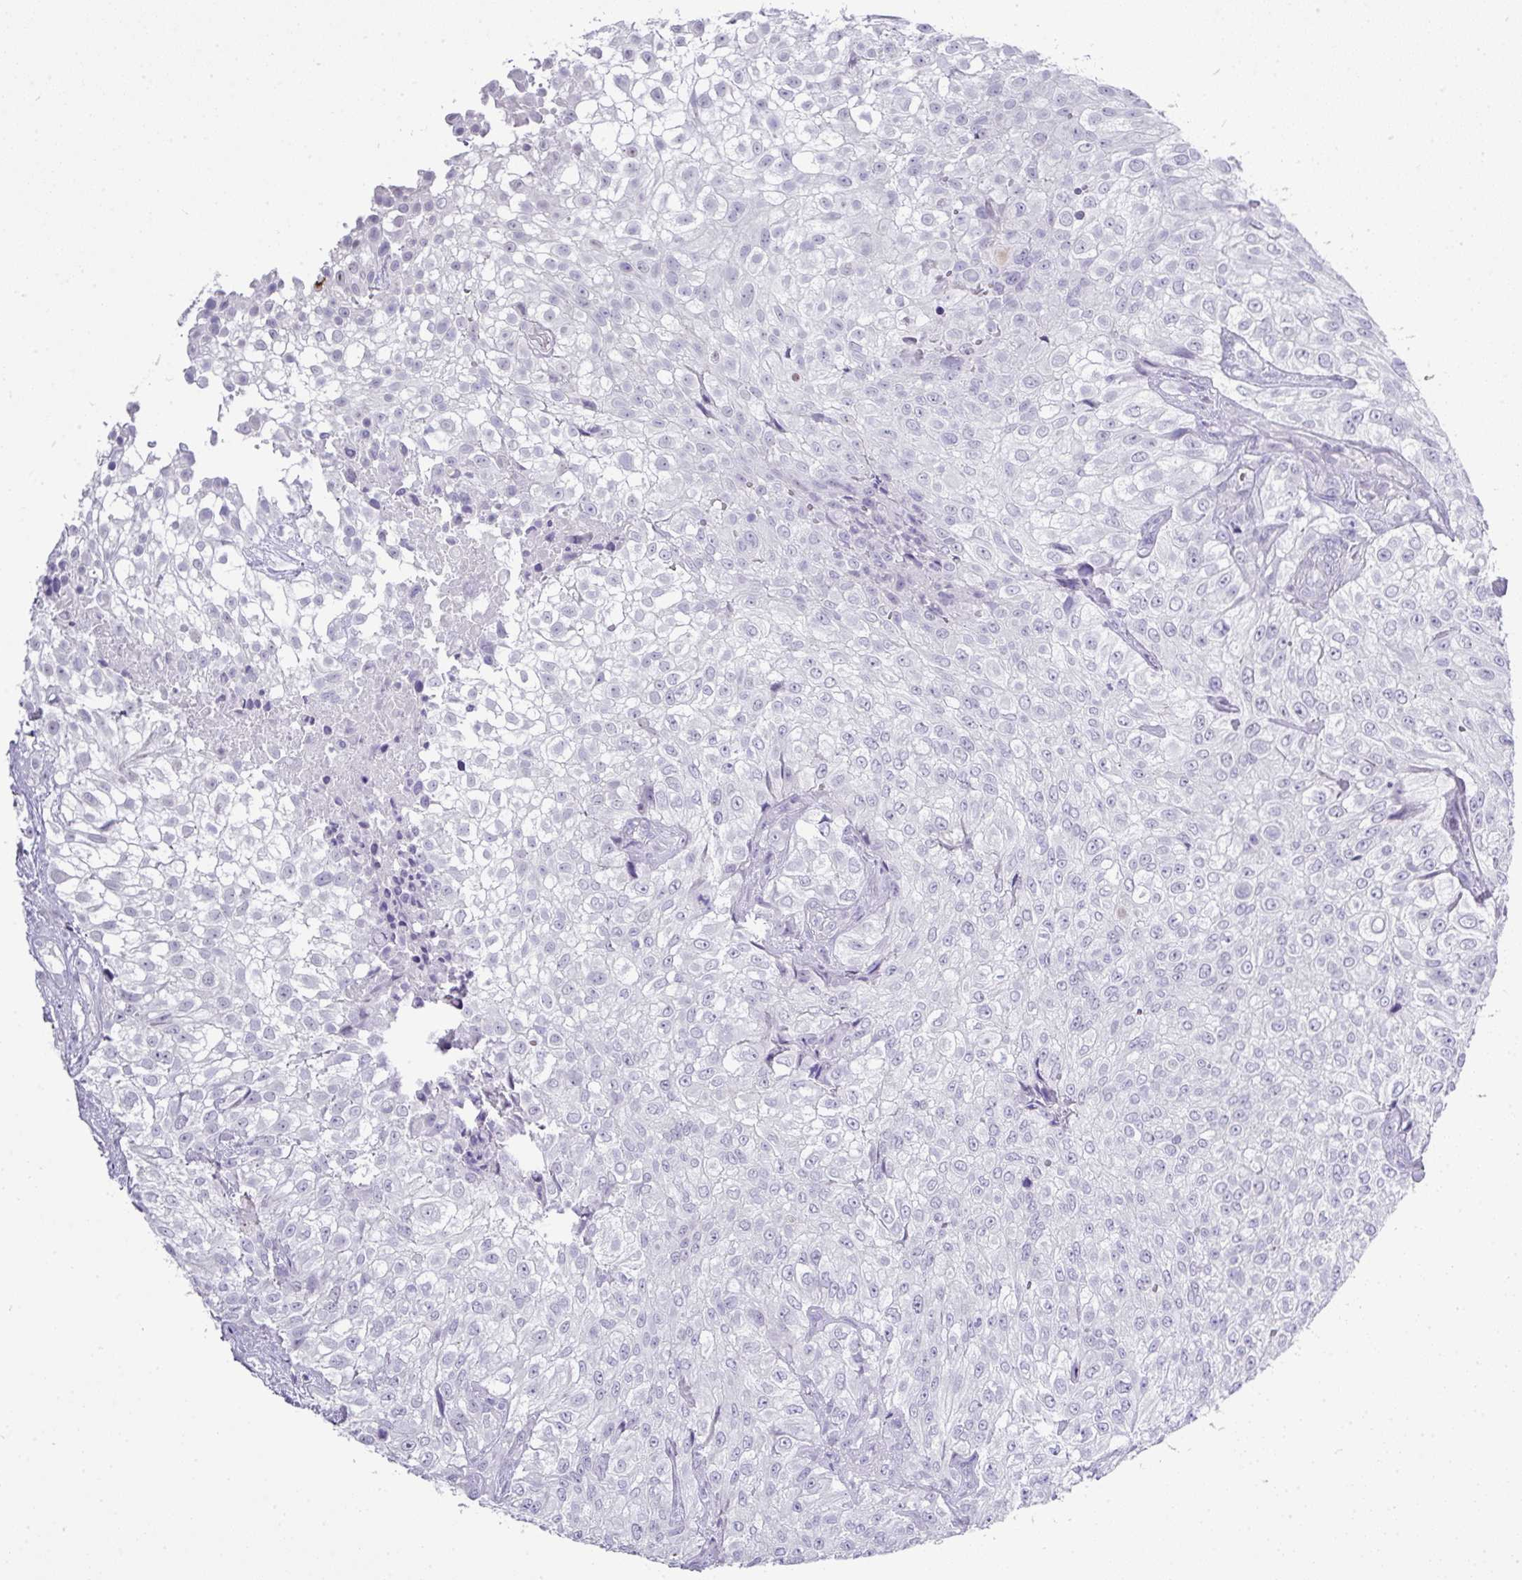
{"staining": {"intensity": "negative", "quantity": "none", "location": "none"}, "tissue": "urothelial cancer", "cell_type": "Tumor cells", "image_type": "cancer", "snomed": [{"axis": "morphology", "description": "Urothelial carcinoma, High grade"}, {"axis": "topography", "description": "Urinary bladder"}], "caption": "An immunohistochemistry (IHC) histopathology image of urothelial cancer is shown. There is no staining in tumor cells of urothelial cancer.", "gene": "BCL11A", "patient": {"sex": "male", "age": 56}}